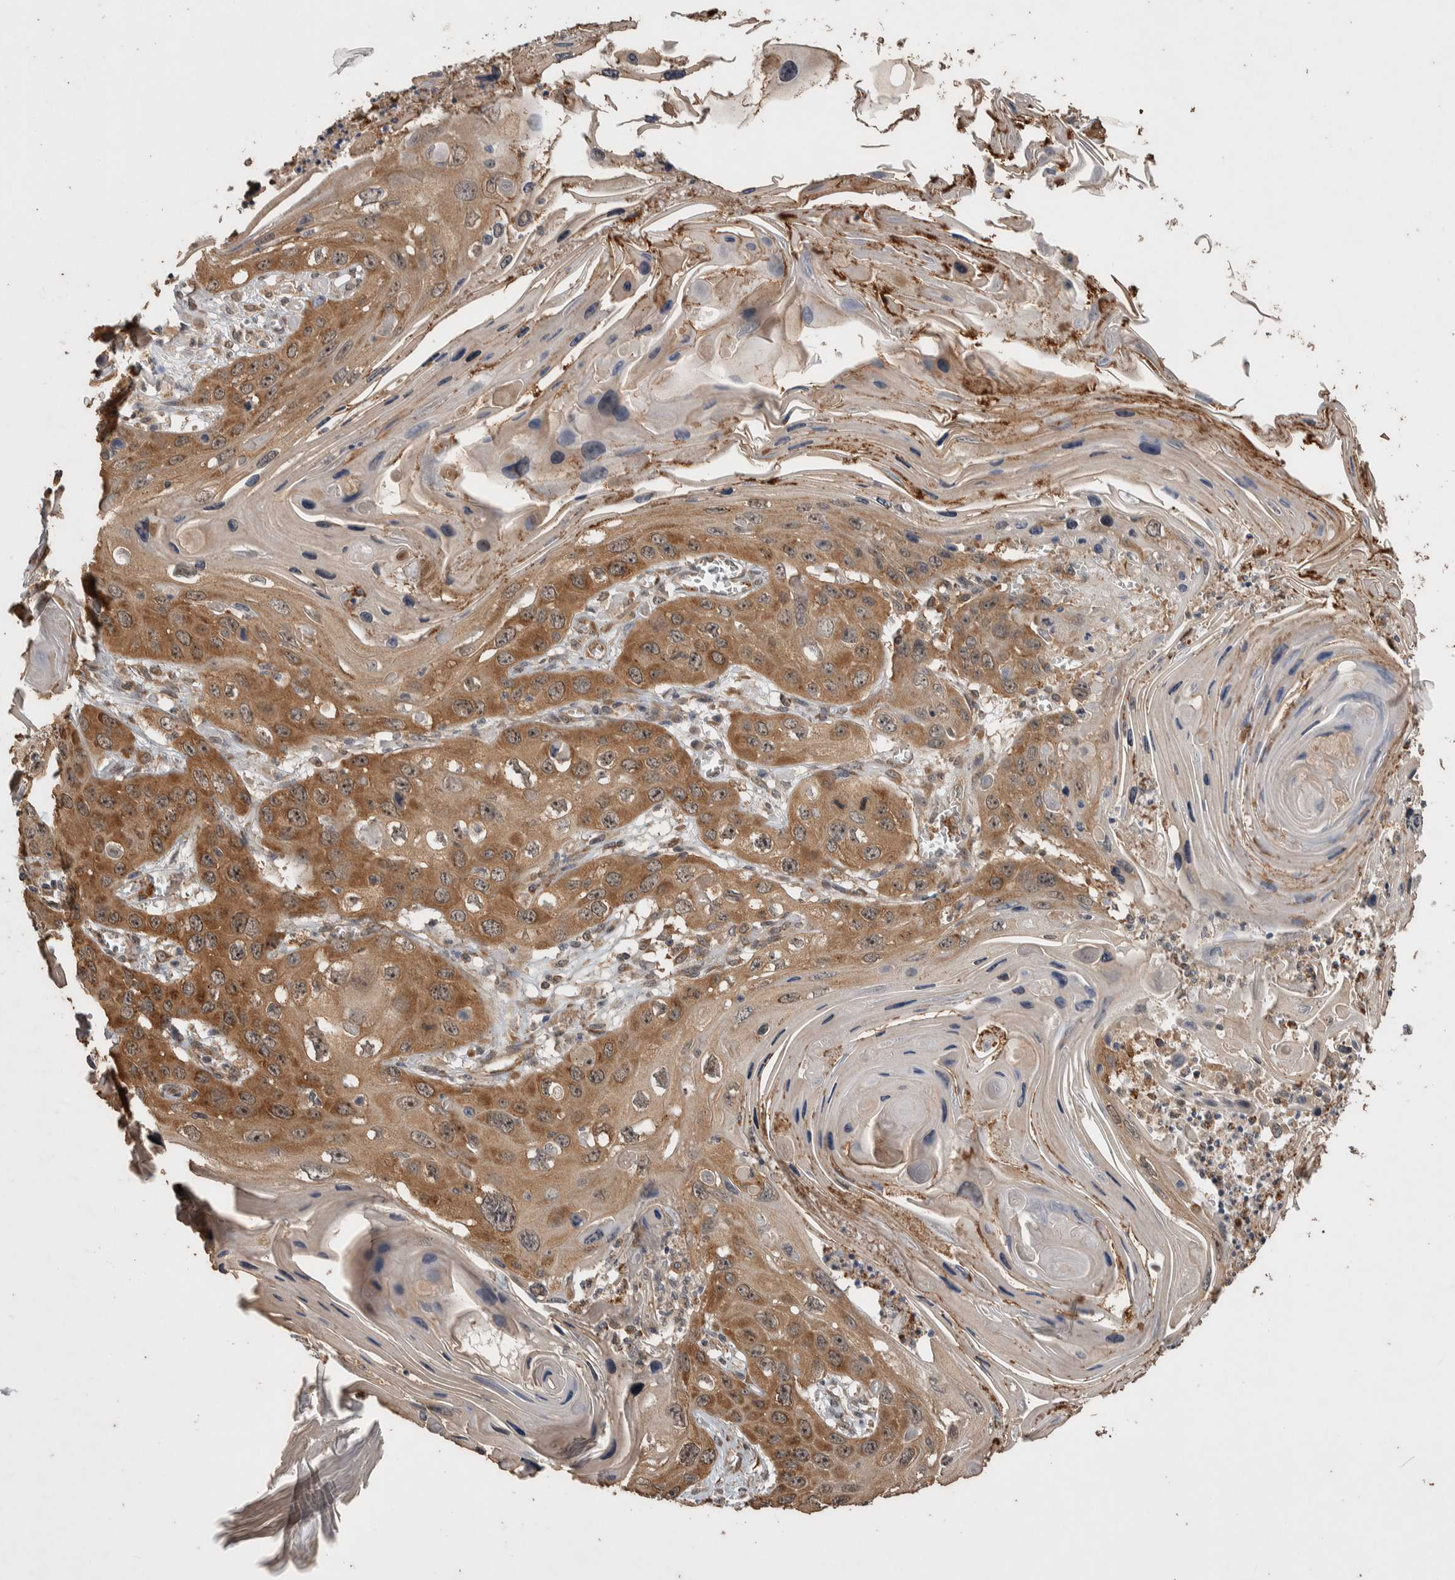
{"staining": {"intensity": "moderate", "quantity": ">75%", "location": "cytoplasmic/membranous,nuclear"}, "tissue": "skin cancer", "cell_type": "Tumor cells", "image_type": "cancer", "snomed": [{"axis": "morphology", "description": "Squamous cell carcinoma, NOS"}, {"axis": "topography", "description": "Skin"}], "caption": "Immunohistochemistry photomicrograph of neoplastic tissue: human skin cancer stained using immunohistochemistry displays medium levels of moderate protein expression localized specifically in the cytoplasmic/membranous and nuclear of tumor cells, appearing as a cytoplasmic/membranous and nuclear brown color.", "gene": "DVL2", "patient": {"sex": "male", "age": 55}}